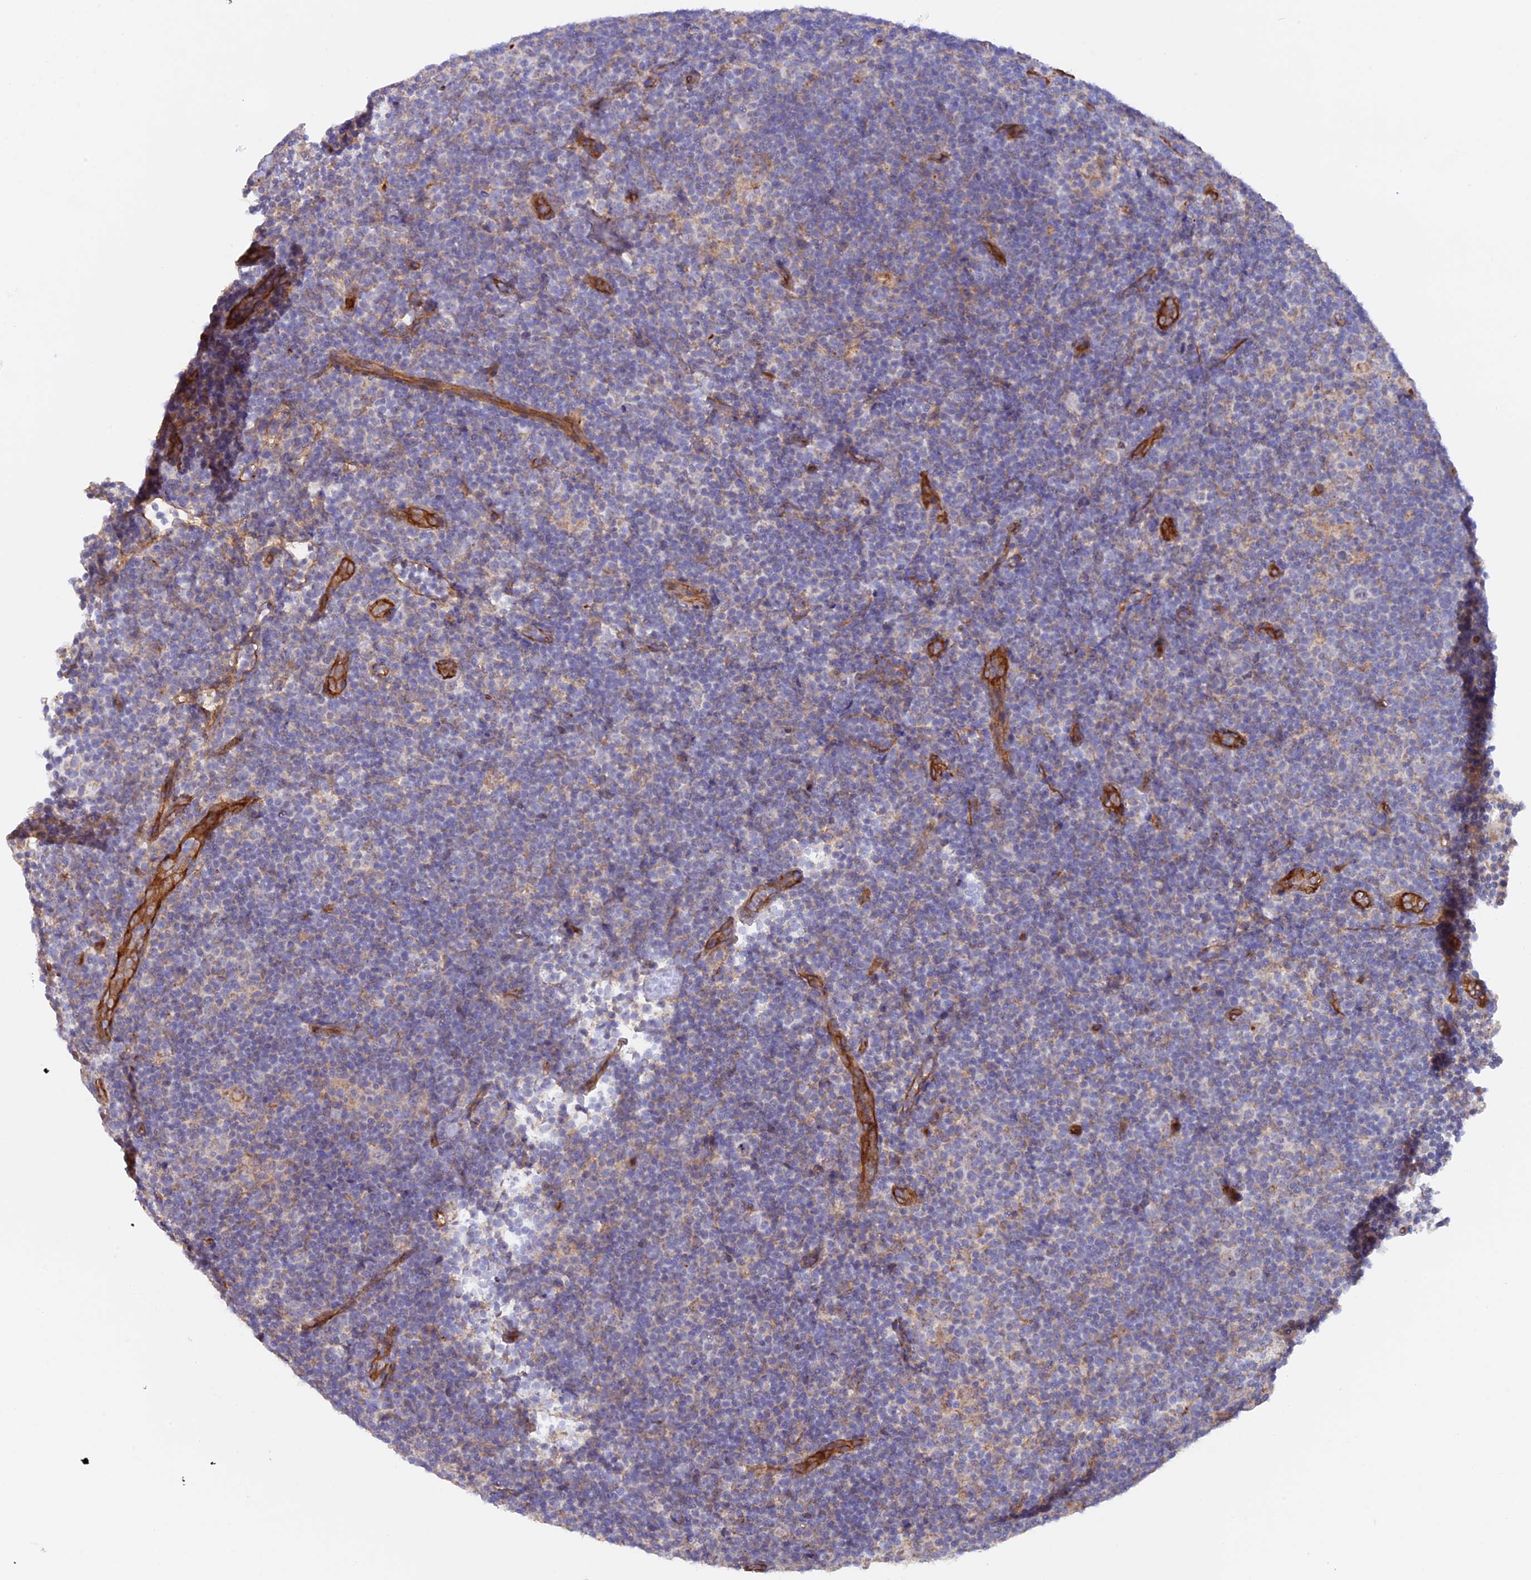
{"staining": {"intensity": "negative", "quantity": "none", "location": "none"}, "tissue": "lymphoma", "cell_type": "Tumor cells", "image_type": "cancer", "snomed": [{"axis": "morphology", "description": "Hodgkin's disease, NOS"}, {"axis": "topography", "description": "Lymph node"}], "caption": "This image is of lymphoma stained with immunohistochemistry to label a protein in brown with the nuclei are counter-stained blue. There is no expression in tumor cells.", "gene": "DUS3L", "patient": {"sex": "female", "age": 57}}